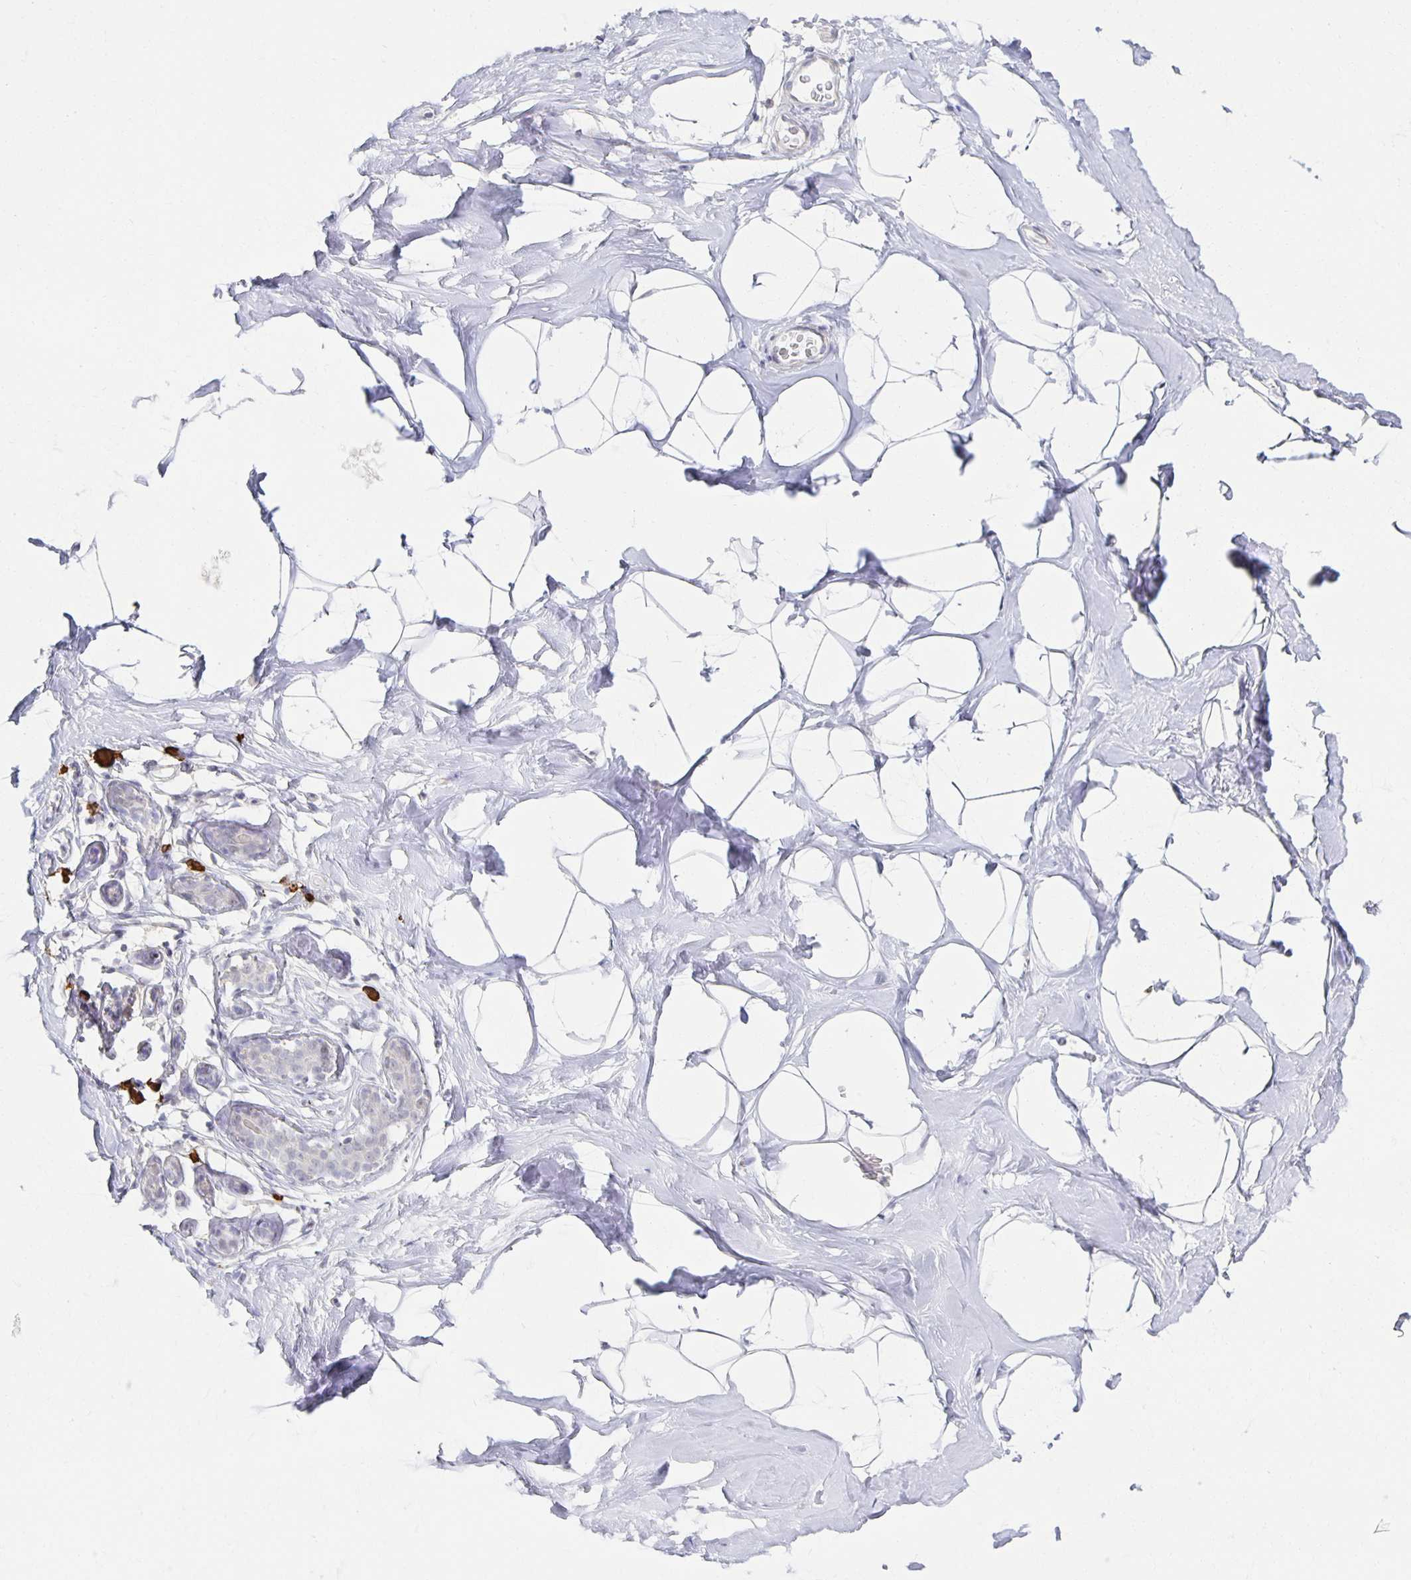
{"staining": {"intensity": "negative", "quantity": "none", "location": "none"}, "tissue": "breast", "cell_type": "Adipocytes", "image_type": "normal", "snomed": [{"axis": "morphology", "description": "Normal tissue, NOS"}, {"axis": "topography", "description": "Breast"}], "caption": "Protein analysis of normal breast displays no significant expression in adipocytes.", "gene": "ZNF692", "patient": {"sex": "female", "age": 32}}